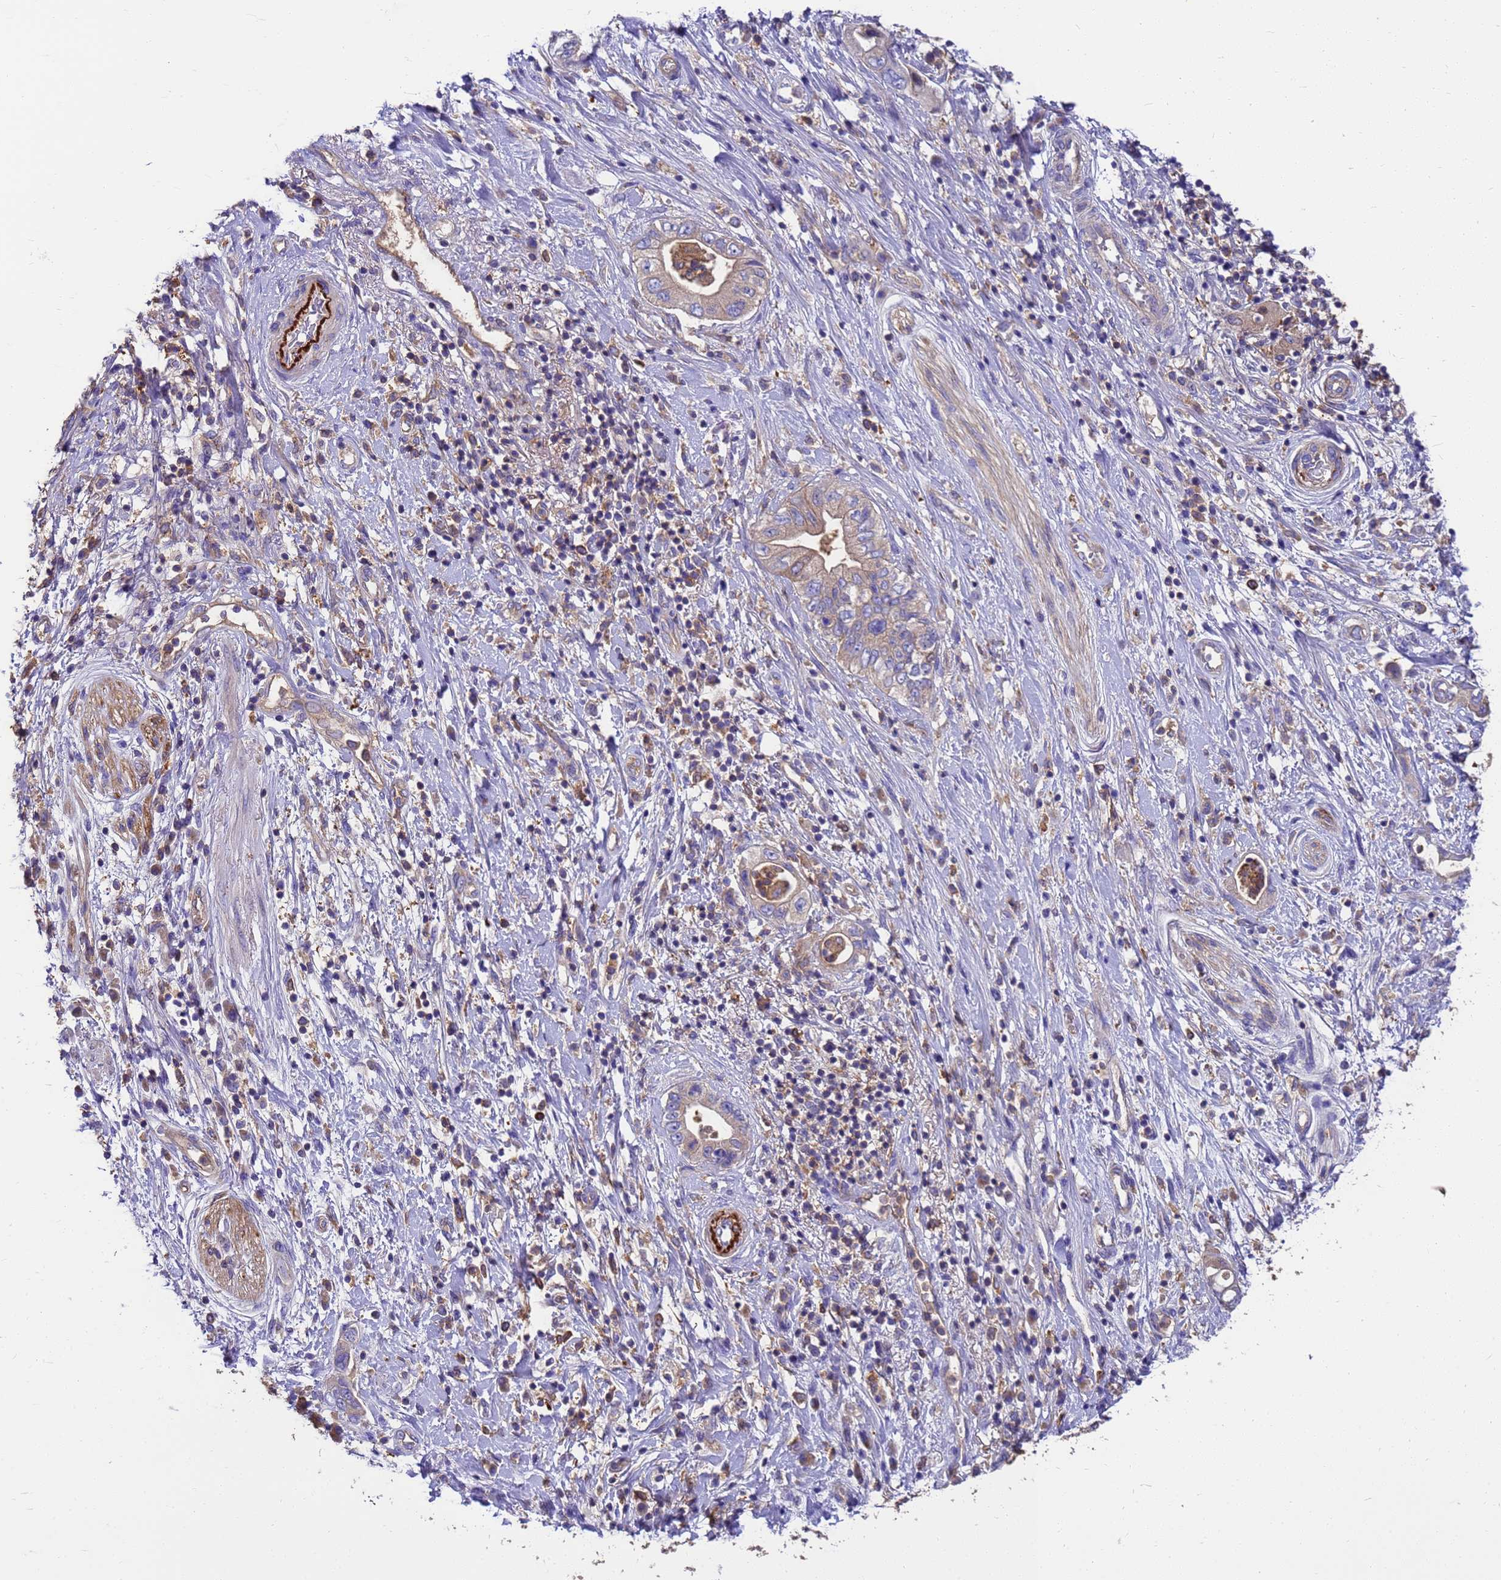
{"staining": {"intensity": "weak", "quantity": "<25%", "location": "cytoplasmic/membranous"}, "tissue": "pancreatic cancer", "cell_type": "Tumor cells", "image_type": "cancer", "snomed": [{"axis": "morphology", "description": "Adenocarcinoma, NOS"}, {"axis": "topography", "description": "Pancreas"}], "caption": "IHC photomicrograph of human pancreatic cancer stained for a protein (brown), which demonstrates no expression in tumor cells. (DAB immunohistochemistry (IHC) visualized using brightfield microscopy, high magnification).", "gene": "ZNF235", "patient": {"sex": "female", "age": 73}}